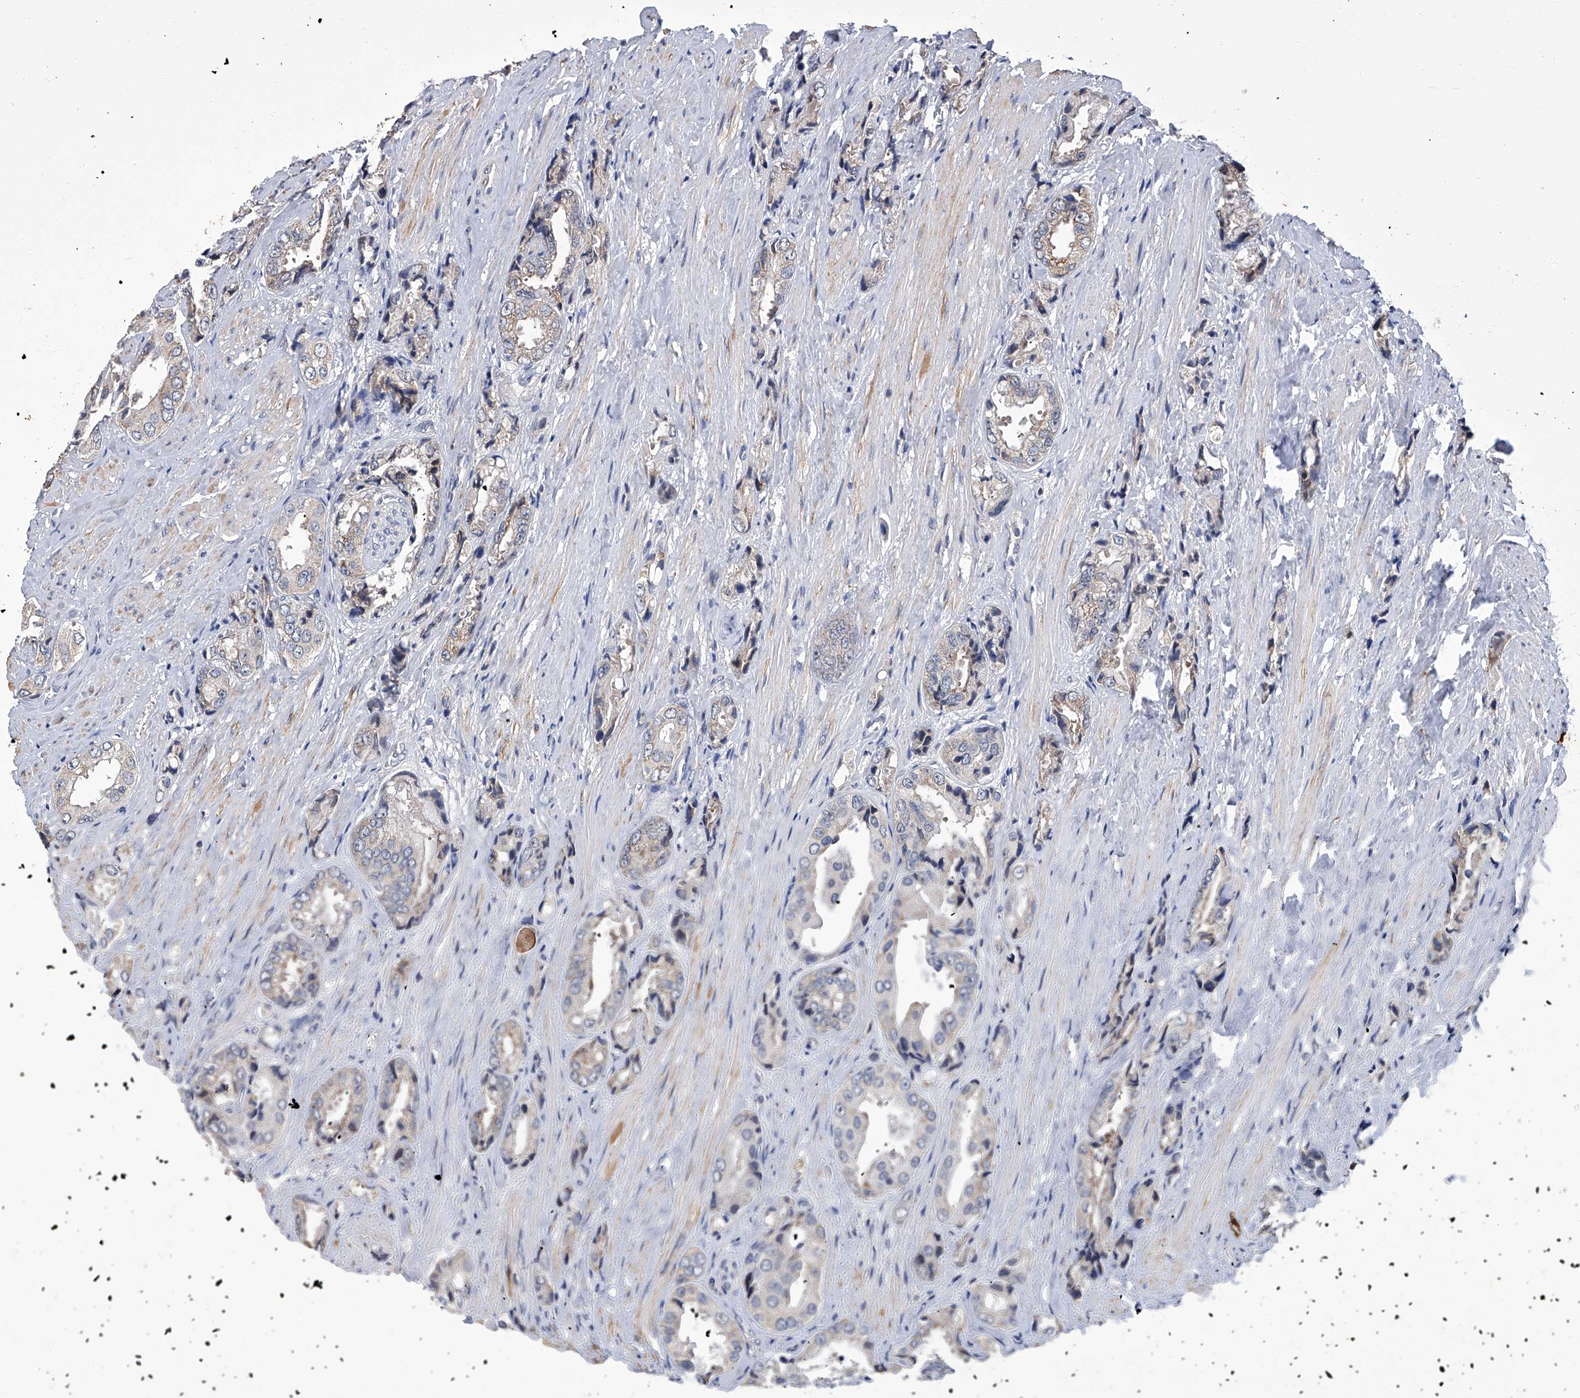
{"staining": {"intensity": "weak", "quantity": "<25%", "location": "cytoplasmic/membranous"}, "tissue": "prostate cancer", "cell_type": "Tumor cells", "image_type": "cancer", "snomed": [{"axis": "morphology", "description": "Adenocarcinoma, High grade"}, {"axis": "topography", "description": "Prostate"}], "caption": "This histopathology image is of high-grade adenocarcinoma (prostate) stained with immunohistochemistry to label a protein in brown with the nuclei are counter-stained blue. There is no expression in tumor cells.", "gene": "OAT", "patient": {"sex": "male", "age": 61}}